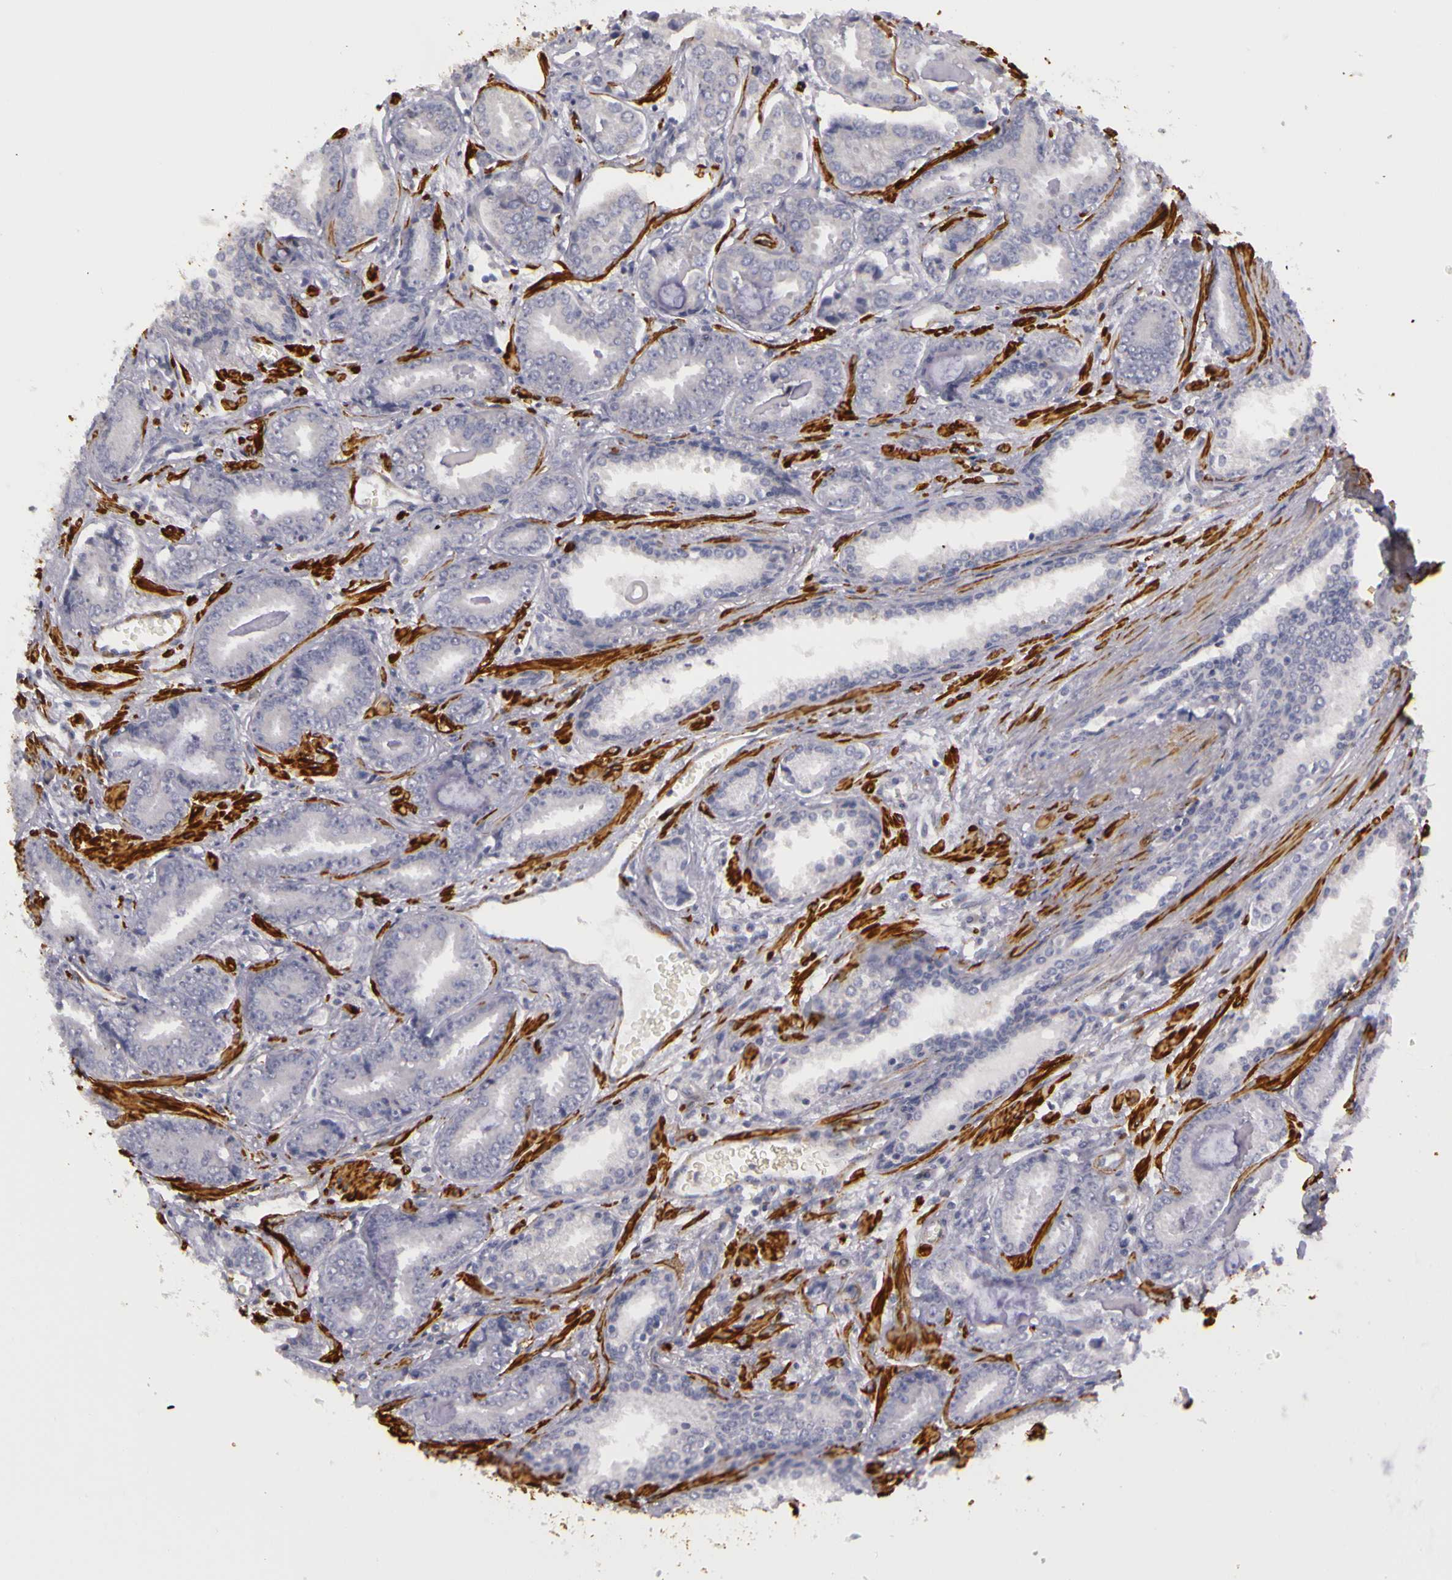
{"staining": {"intensity": "negative", "quantity": "none", "location": "none"}, "tissue": "prostate cancer", "cell_type": "Tumor cells", "image_type": "cancer", "snomed": [{"axis": "morphology", "description": "Adenocarcinoma, Low grade"}, {"axis": "topography", "description": "Prostate"}], "caption": "This is an immunohistochemistry (IHC) image of human adenocarcinoma (low-grade) (prostate). There is no expression in tumor cells.", "gene": "CNTN2", "patient": {"sex": "male", "age": 65}}